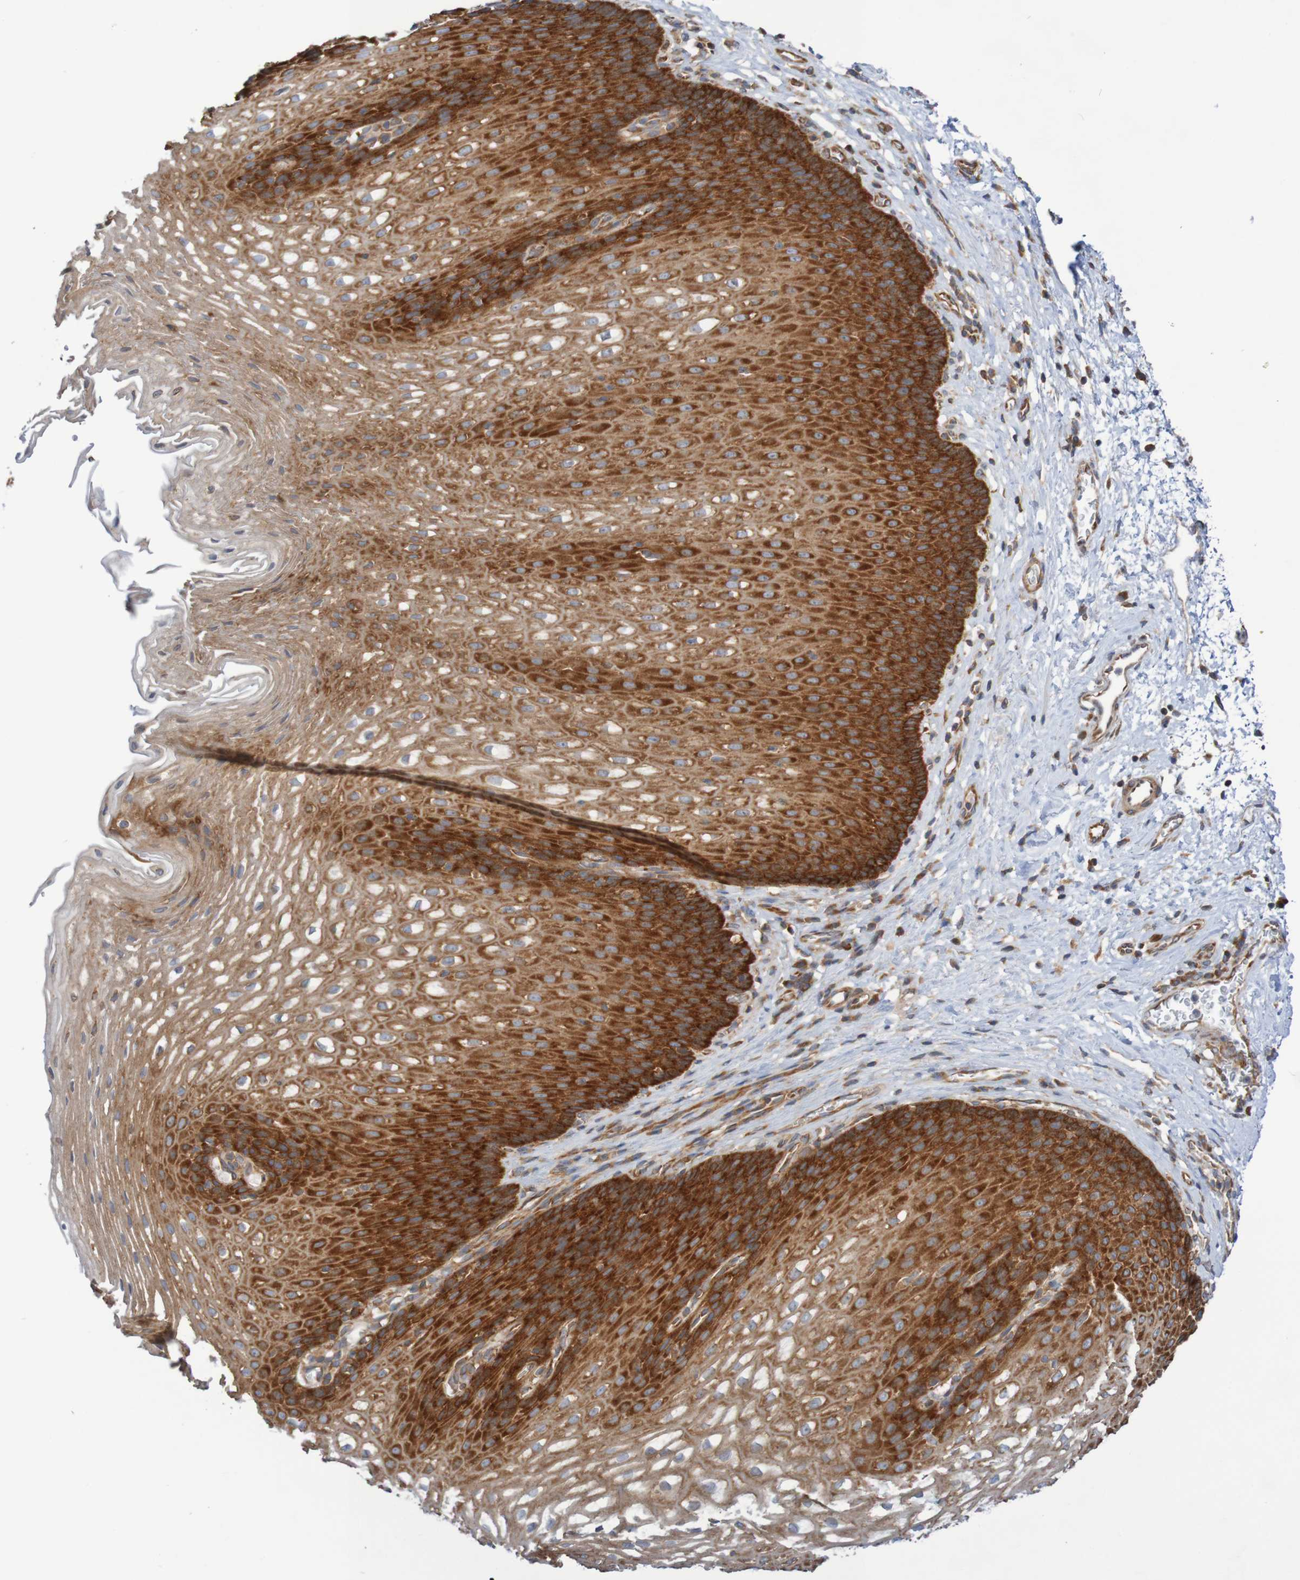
{"staining": {"intensity": "strong", "quantity": ">75%", "location": "cytoplasmic/membranous"}, "tissue": "esophagus", "cell_type": "Squamous epithelial cells", "image_type": "normal", "snomed": [{"axis": "morphology", "description": "Normal tissue, NOS"}, {"axis": "topography", "description": "Esophagus"}], "caption": "Brown immunohistochemical staining in normal human esophagus demonstrates strong cytoplasmic/membranous expression in approximately >75% of squamous epithelial cells. The protein is stained brown, and the nuclei are stained in blue (DAB (3,3'-diaminobenzidine) IHC with brightfield microscopy, high magnification).", "gene": "LRRC47", "patient": {"sex": "male", "age": 48}}